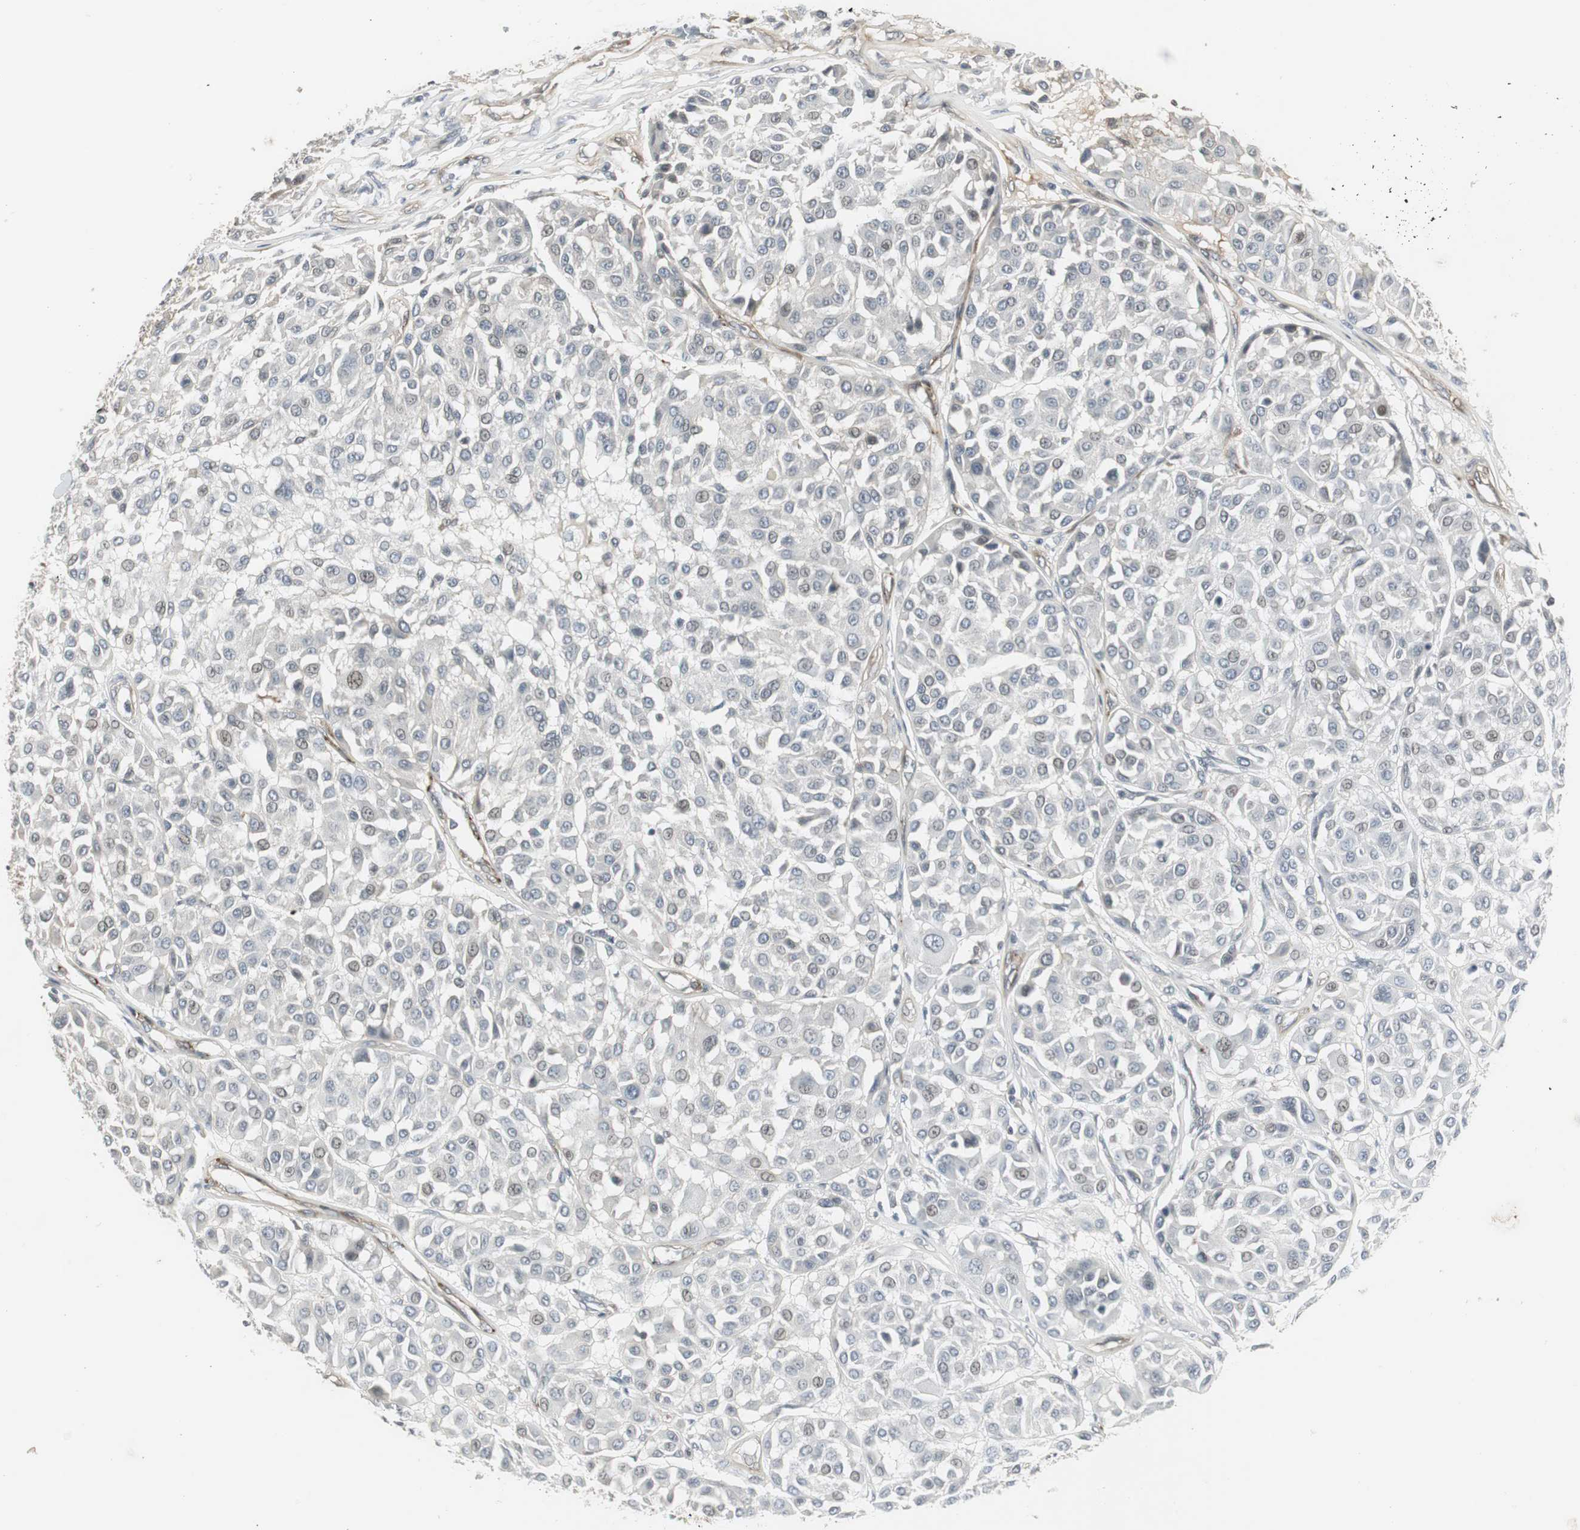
{"staining": {"intensity": "weak", "quantity": "<25%", "location": "nuclear"}, "tissue": "melanoma", "cell_type": "Tumor cells", "image_type": "cancer", "snomed": [{"axis": "morphology", "description": "Malignant melanoma, Metastatic site"}, {"axis": "topography", "description": "Soft tissue"}], "caption": "High magnification brightfield microscopy of malignant melanoma (metastatic site) stained with DAB (brown) and counterstained with hematoxylin (blue): tumor cells show no significant expression.", "gene": "SCYL3", "patient": {"sex": "male", "age": 41}}